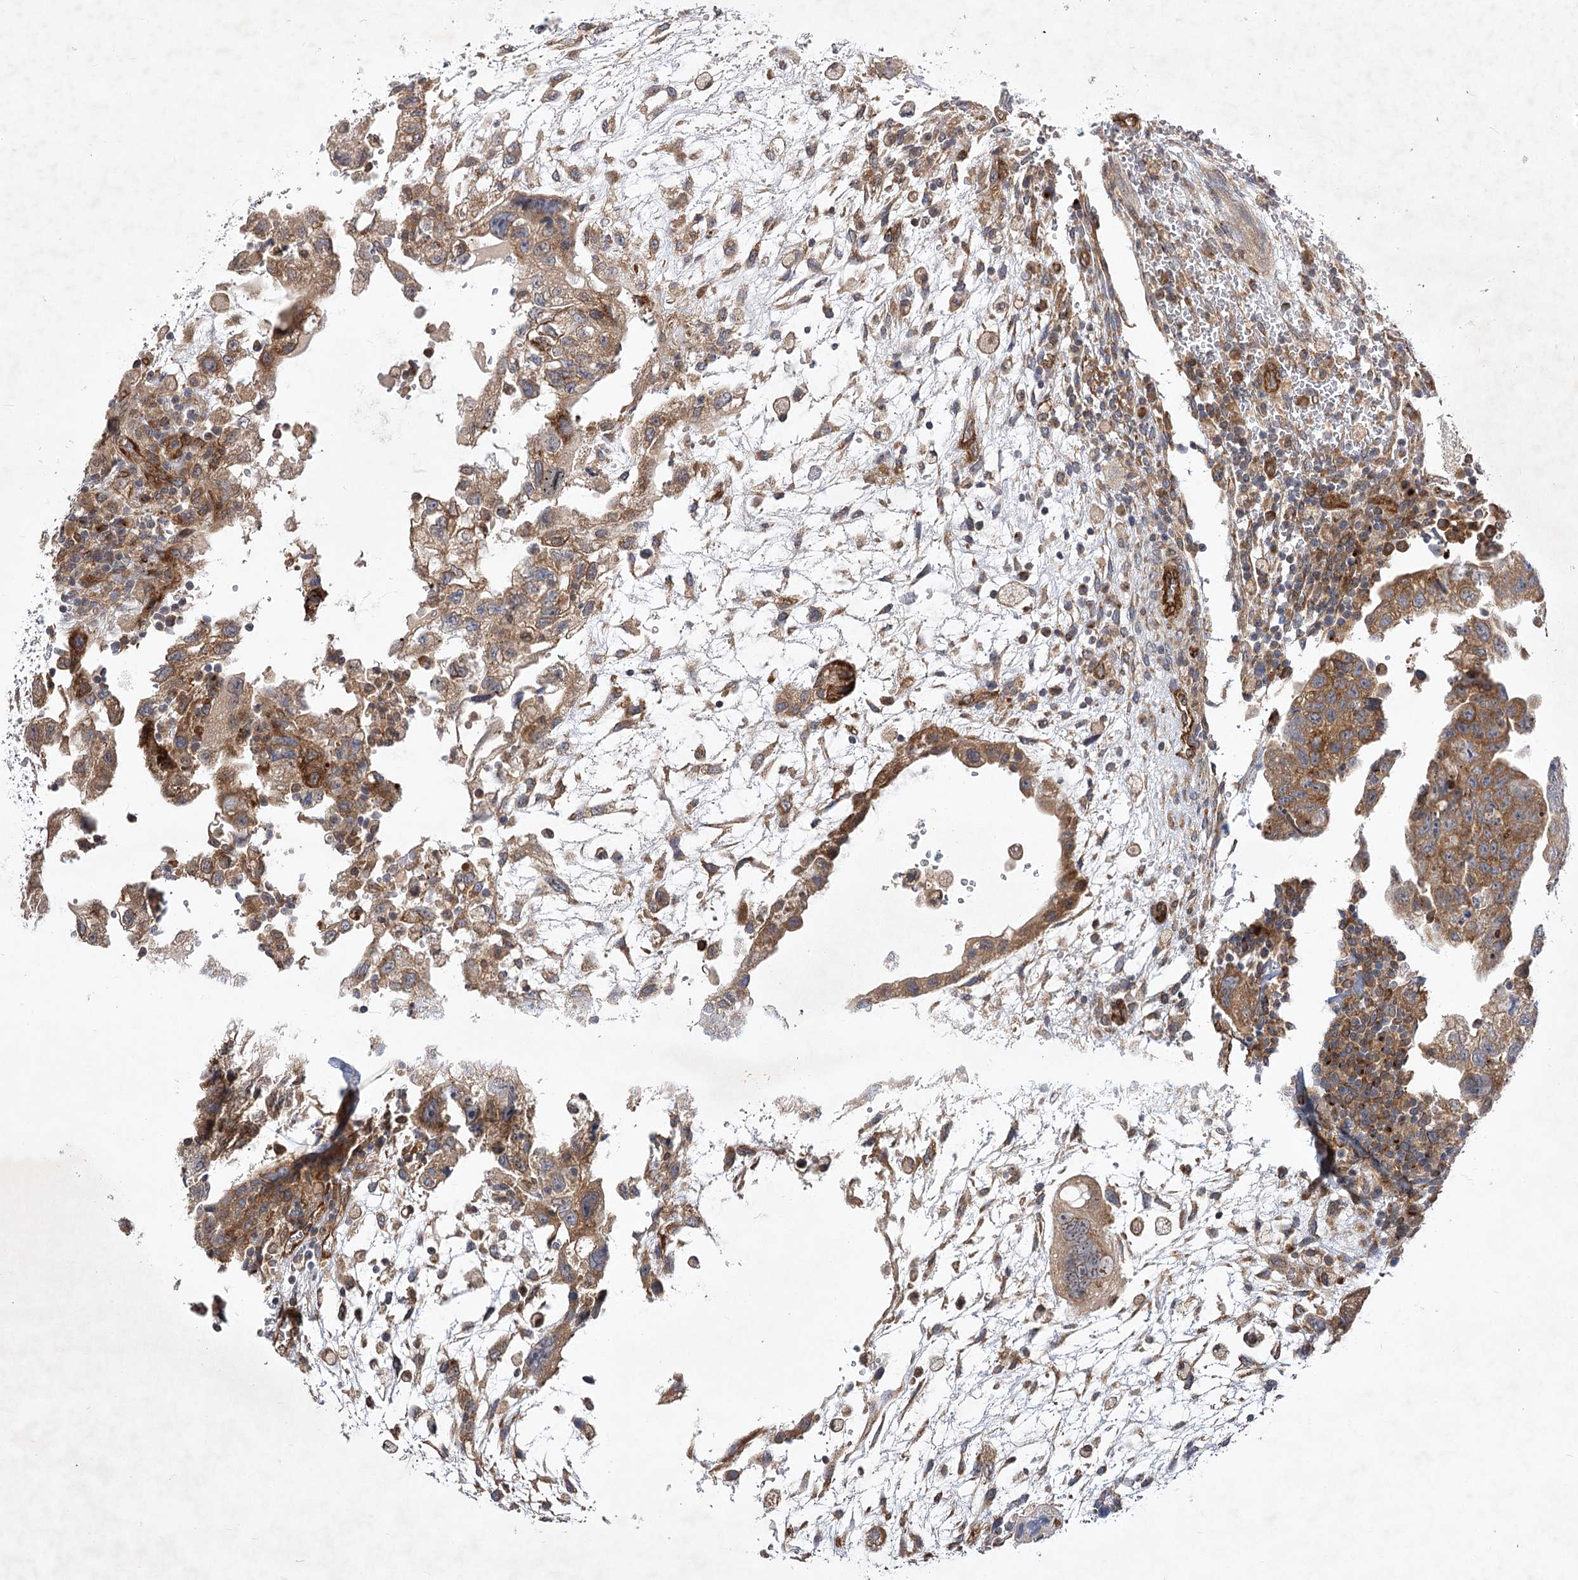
{"staining": {"intensity": "moderate", "quantity": ">75%", "location": "cytoplasmic/membranous"}, "tissue": "testis cancer", "cell_type": "Tumor cells", "image_type": "cancer", "snomed": [{"axis": "morphology", "description": "Carcinoma, Embryonal, NOS"}, {"axis": "topography", "description": "Testis"}], "caption": "The immunohistochemical stain highlights moderate cytoplasmic/membranous positivity in tumor cells of testis cancer (embryonal carcinoma) tissue.", "gene": "ARHGAP31", "patient": {"sex": "male", "age": 36}}